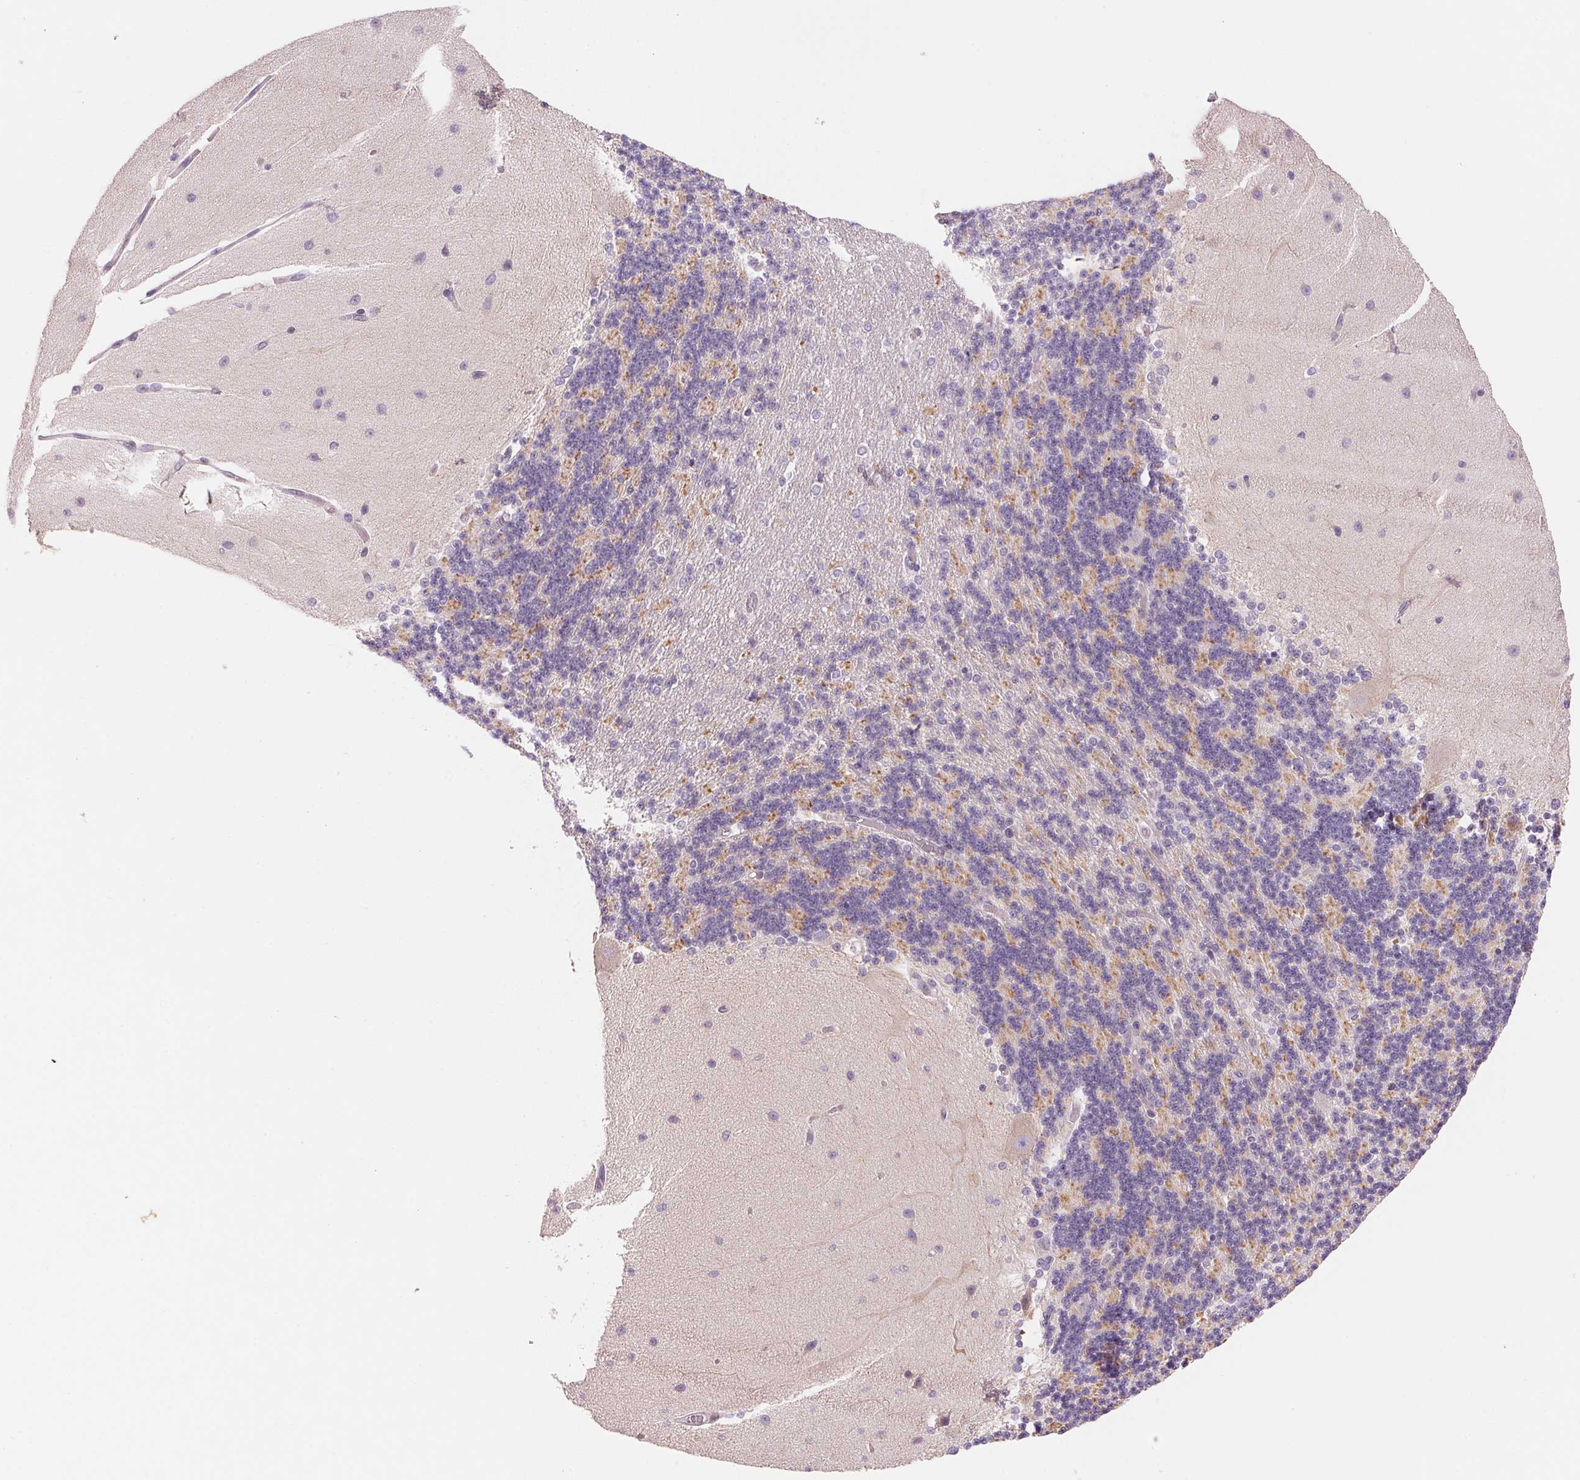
{"staining": {"intensity": "moderate", "quantity": "25%-75%", "location": "cytoplasmic/membranous"}, "tissue": "cerebellum", "cell_type": "Cells in granular layer", "image_type": "normal", "snomed": [{"axis": "morphology", "description": "Normal tissue, NOS"}, {"axis": "topography", "description": "Cerebellum"}], "caption": "A brown stain shows moderate cytoplasmic/membranous staining of a protein in cells in granular layer of normal human cerebellum. Nuclei are stained in blue.", "gene": "SMTN", "patient": {"sex": "female", "age": 54}}